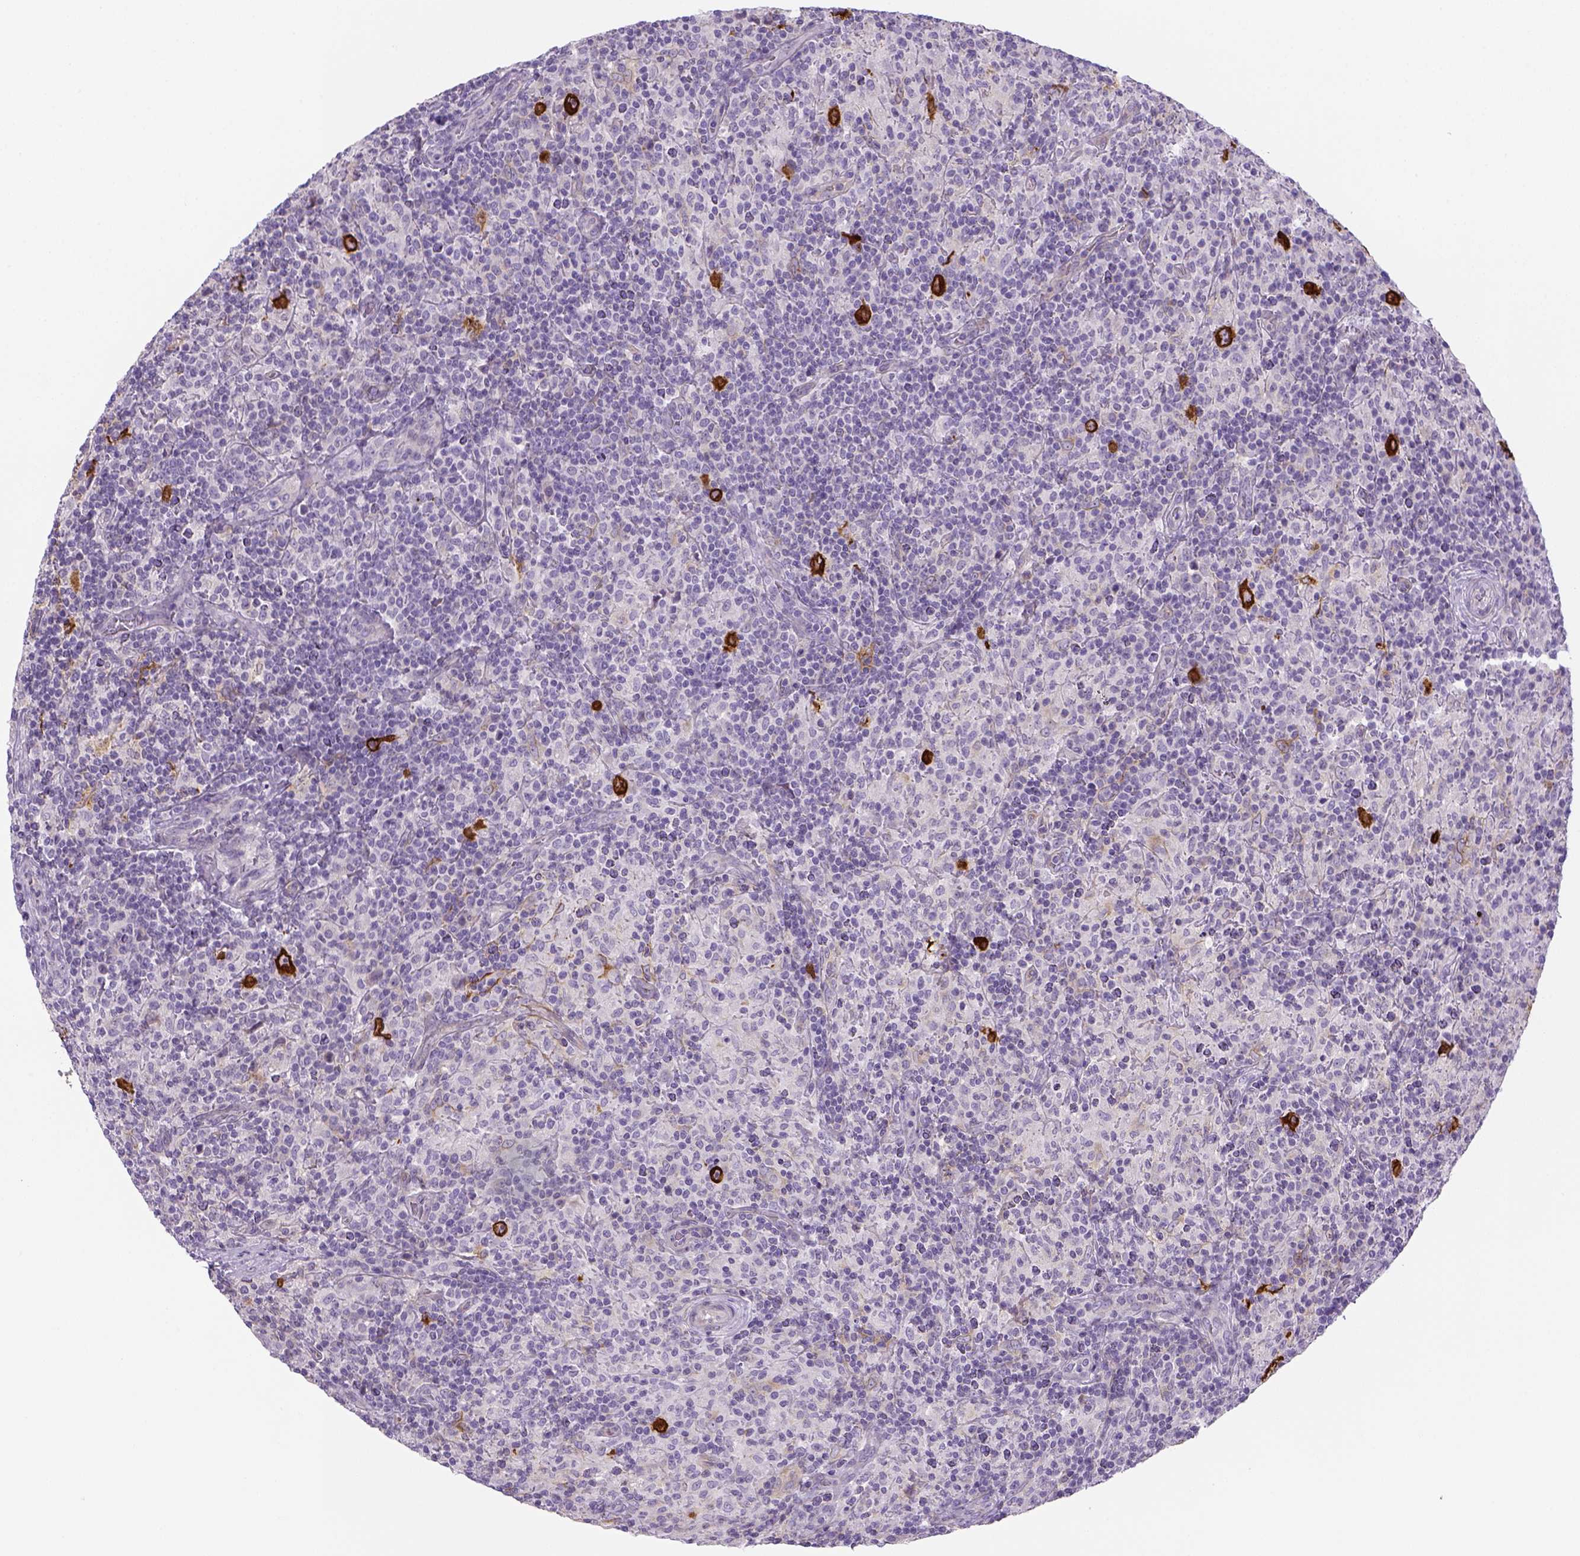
{"staining": {"intensity": "negative", "quantity": "none", "location": "none"}, "tissue": "lymphoma", "cell_type": "Tumor cells", "image_type": "cancer", "snomed": [{"axis": "morphology", "description": "Hodgkin's disease, NOS"}, {"axis": "topography", "description": "Lymph node"}], "caption": "Hodgkin's disease was stained to show a protein in brown. There is no significant staining in tumor cells. Nuclei are stained in blue.", "gene": "CACNB1", "patient": {"sex": "male", "age": 70}}